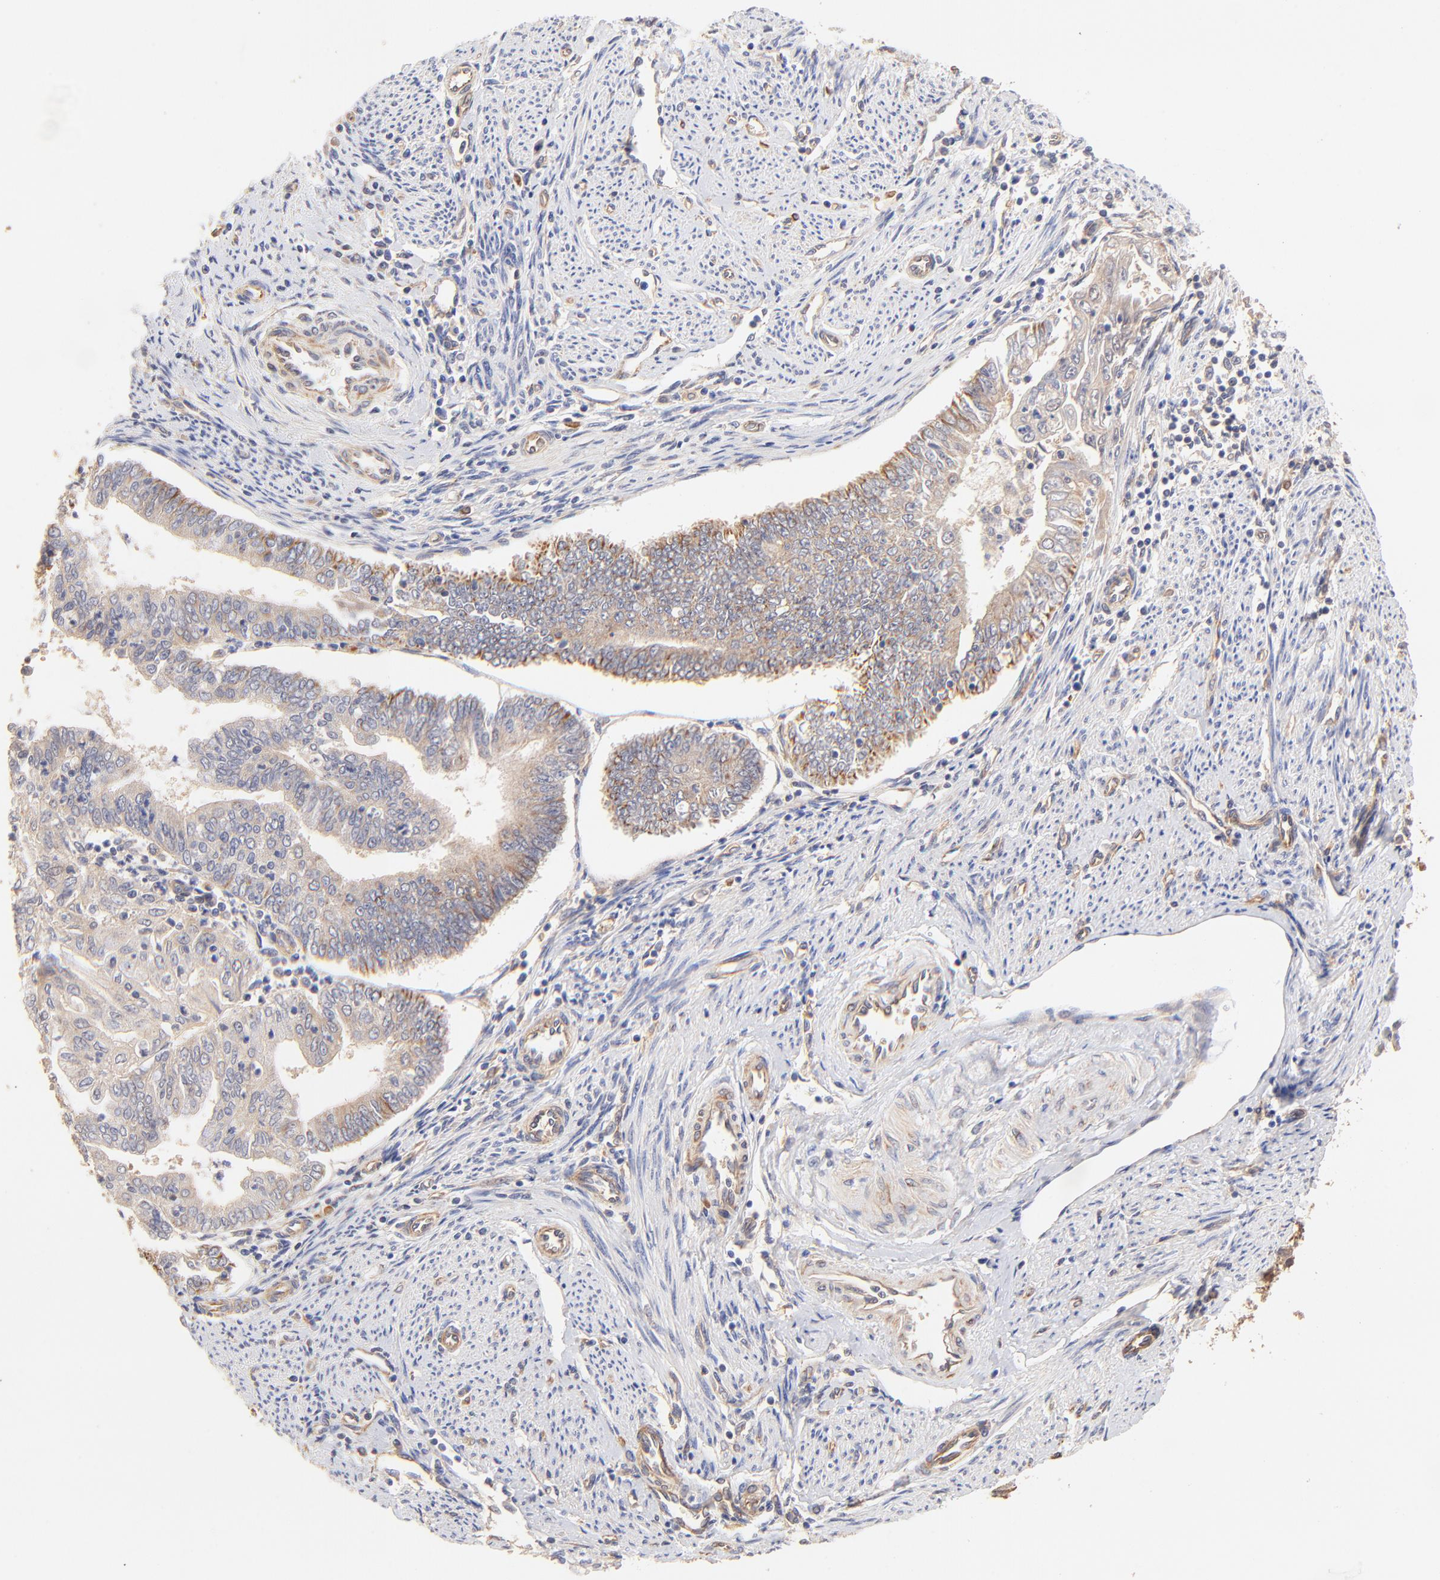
{"staining": {"intensity": "weak", "quantity": ">75%", "location": "cytoplasmic/membranous"}, "tissue": "endometrial cancer", "cell_type": "Tumor cells", "image_type": "cancer", "snomed": [{"axis": "morphology", "description": "Adenocarcinoma, NOS"}, {"axis": "topography", "description": "Endometrium"}], "caption": "Endometrial cancer (adenocarcinoma) stained for a protein (brown) reveals weak cytoplasmic/membranous positive staining in approximately >75% of tumor cells.", "gene": "TNFAIP3", "patient": {"sex": "female", "age": 75}}